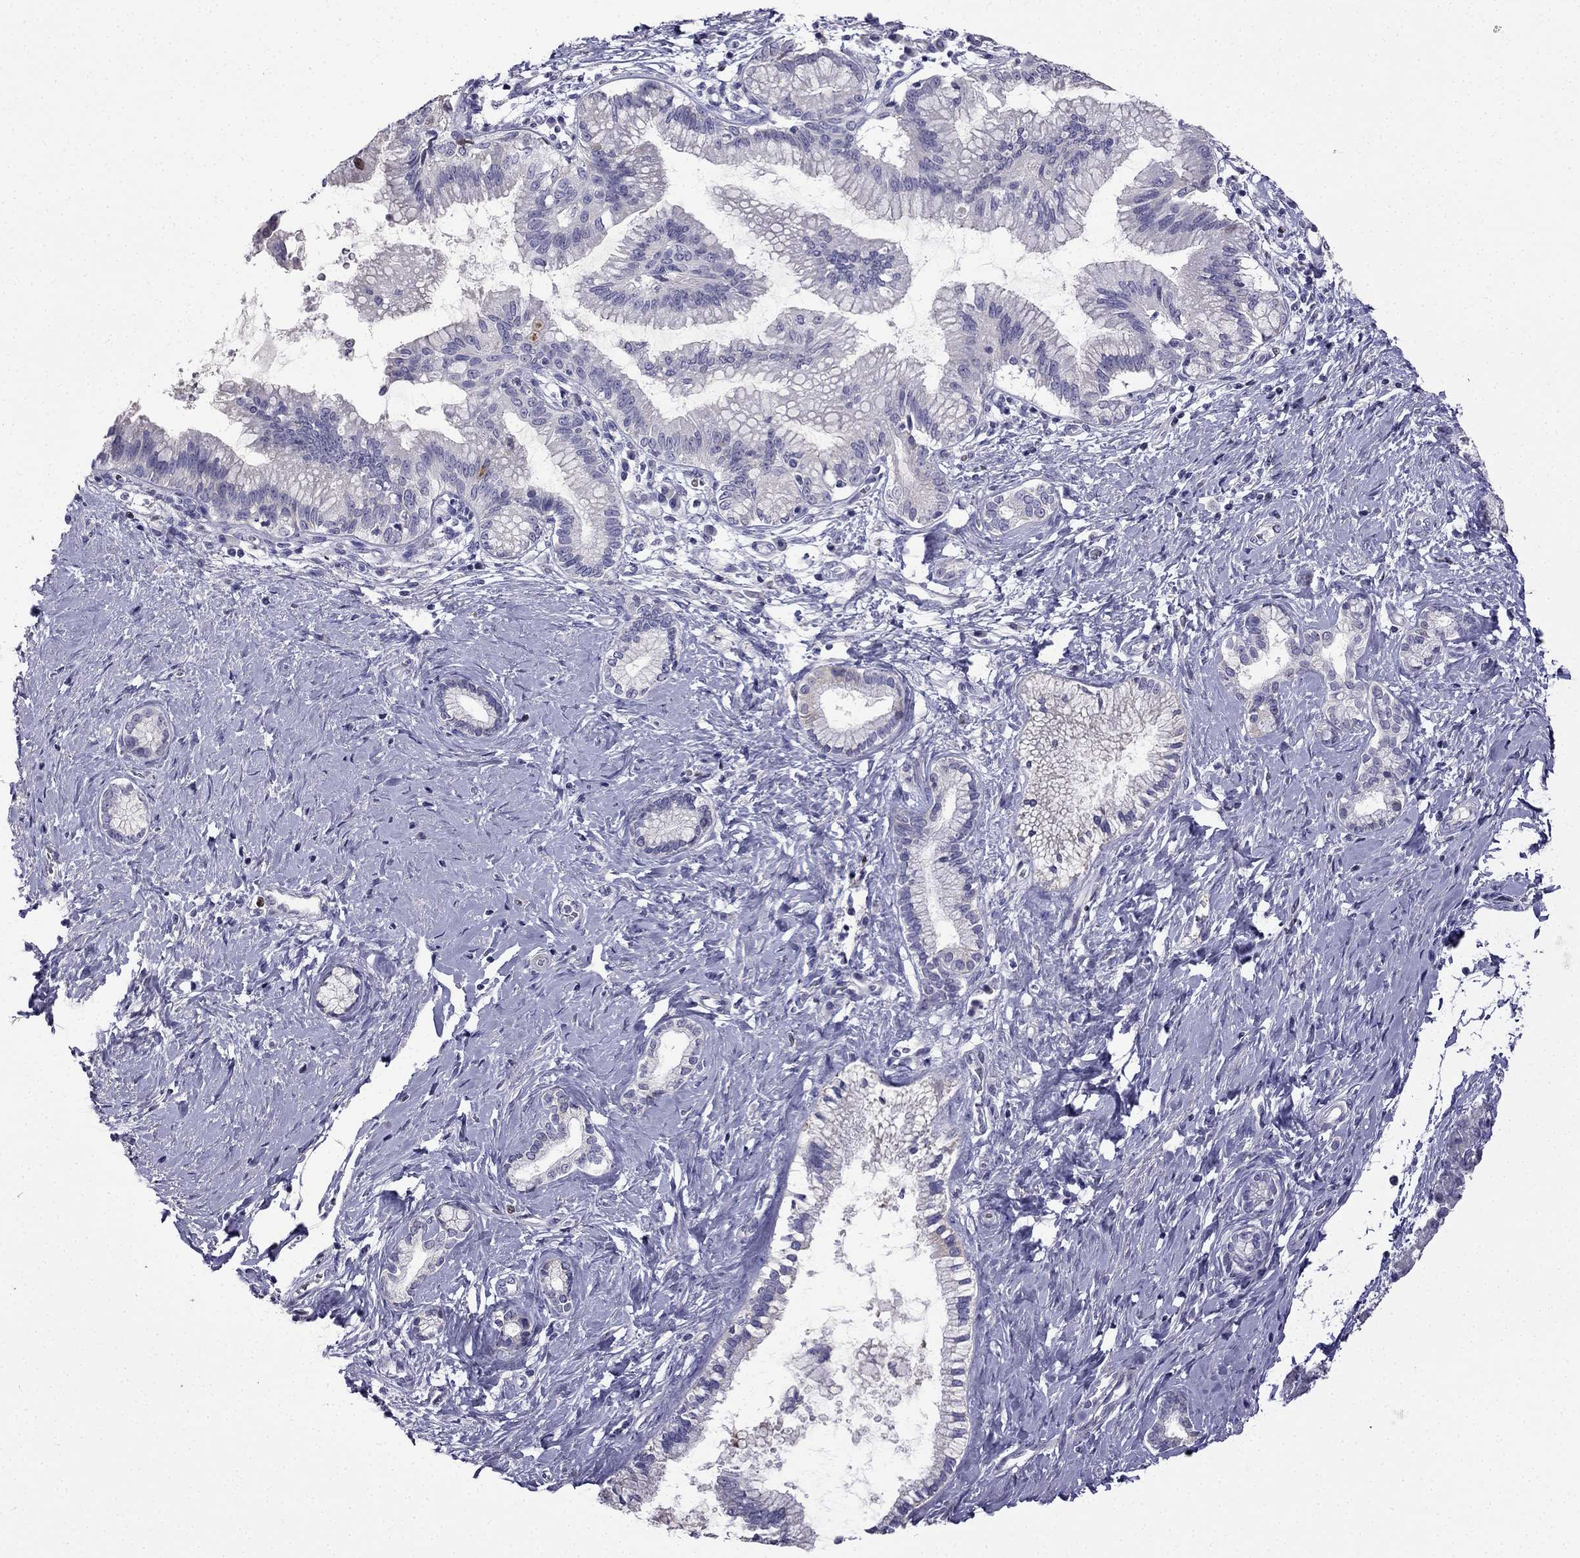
{"staining": {"intensity": "negative", "quantity": "none", "location": "none"}, "tissue": "pancreatic cancer", "cell_type": "Tumor cells", "image_type": "cancer", "snomed": [{"axis": "morphology", "description": "Adenocarcinoma, NOS"}, {"axis": "topography", "description": "Pancreas"}], "caption": "Tumor cells are negative for brown protein staining in pancreatic cancer.", "gene": "UHRF1", "patient": {"sex": "female", "age": 73}}